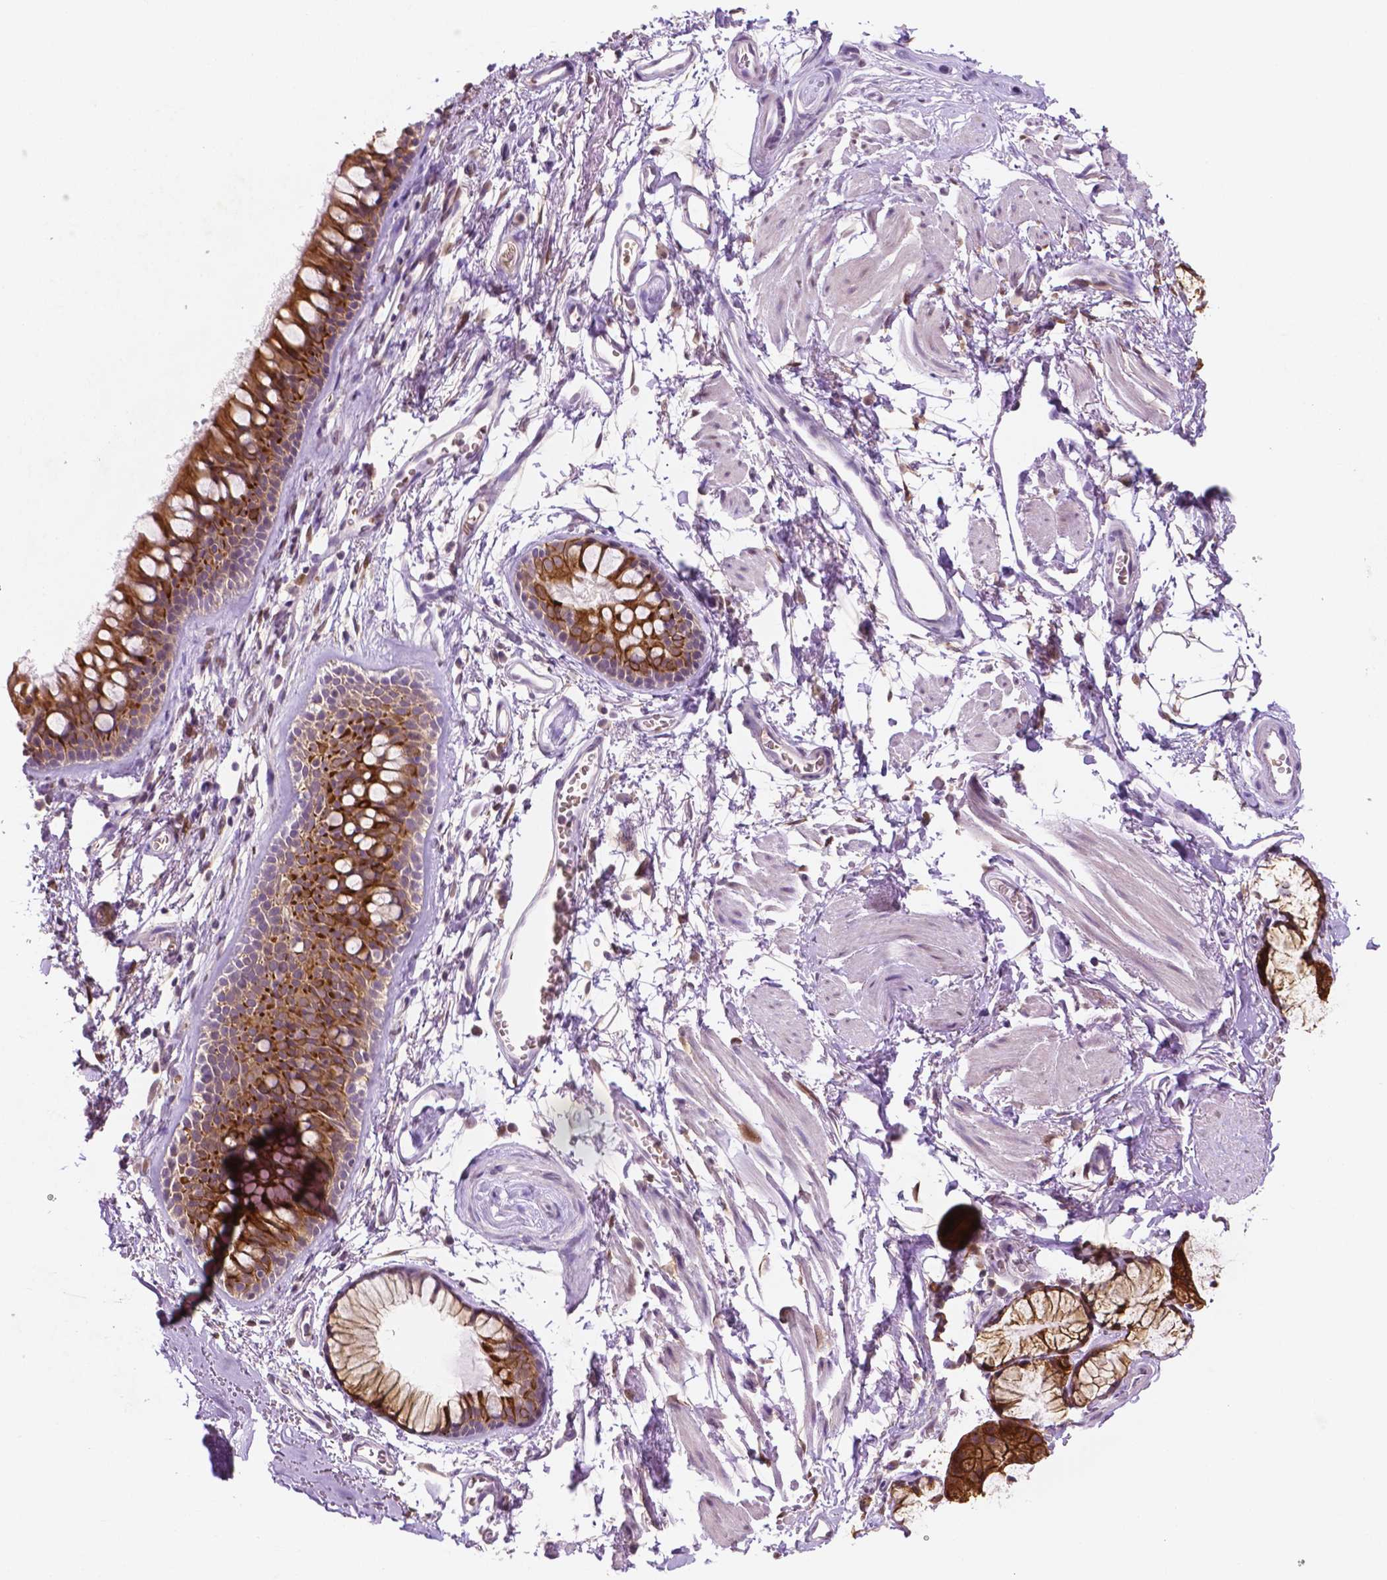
{"staining": {"intensity": "negative", "quantity": "none", "location": "none"}, "tissue": "soft tissue", "cell_type": "Fibroblasts", "image_type": "normal", "snomed": [{"axis": "morphology", "description": "Normal tissue, NOS"}, {"axis": "topography", "description": "Cartilage tissue"}, {"axis": "topography", "description": "Bronchus"}], "caption": "This photomicrograph is of normal soft tissue stained with IHC to label a protein in brown with the nuclei are counter-stained blue. There is no staining in fibroblasts.", "gene": "SHLD3", "patient": {"sex": "female", "age": 79}}